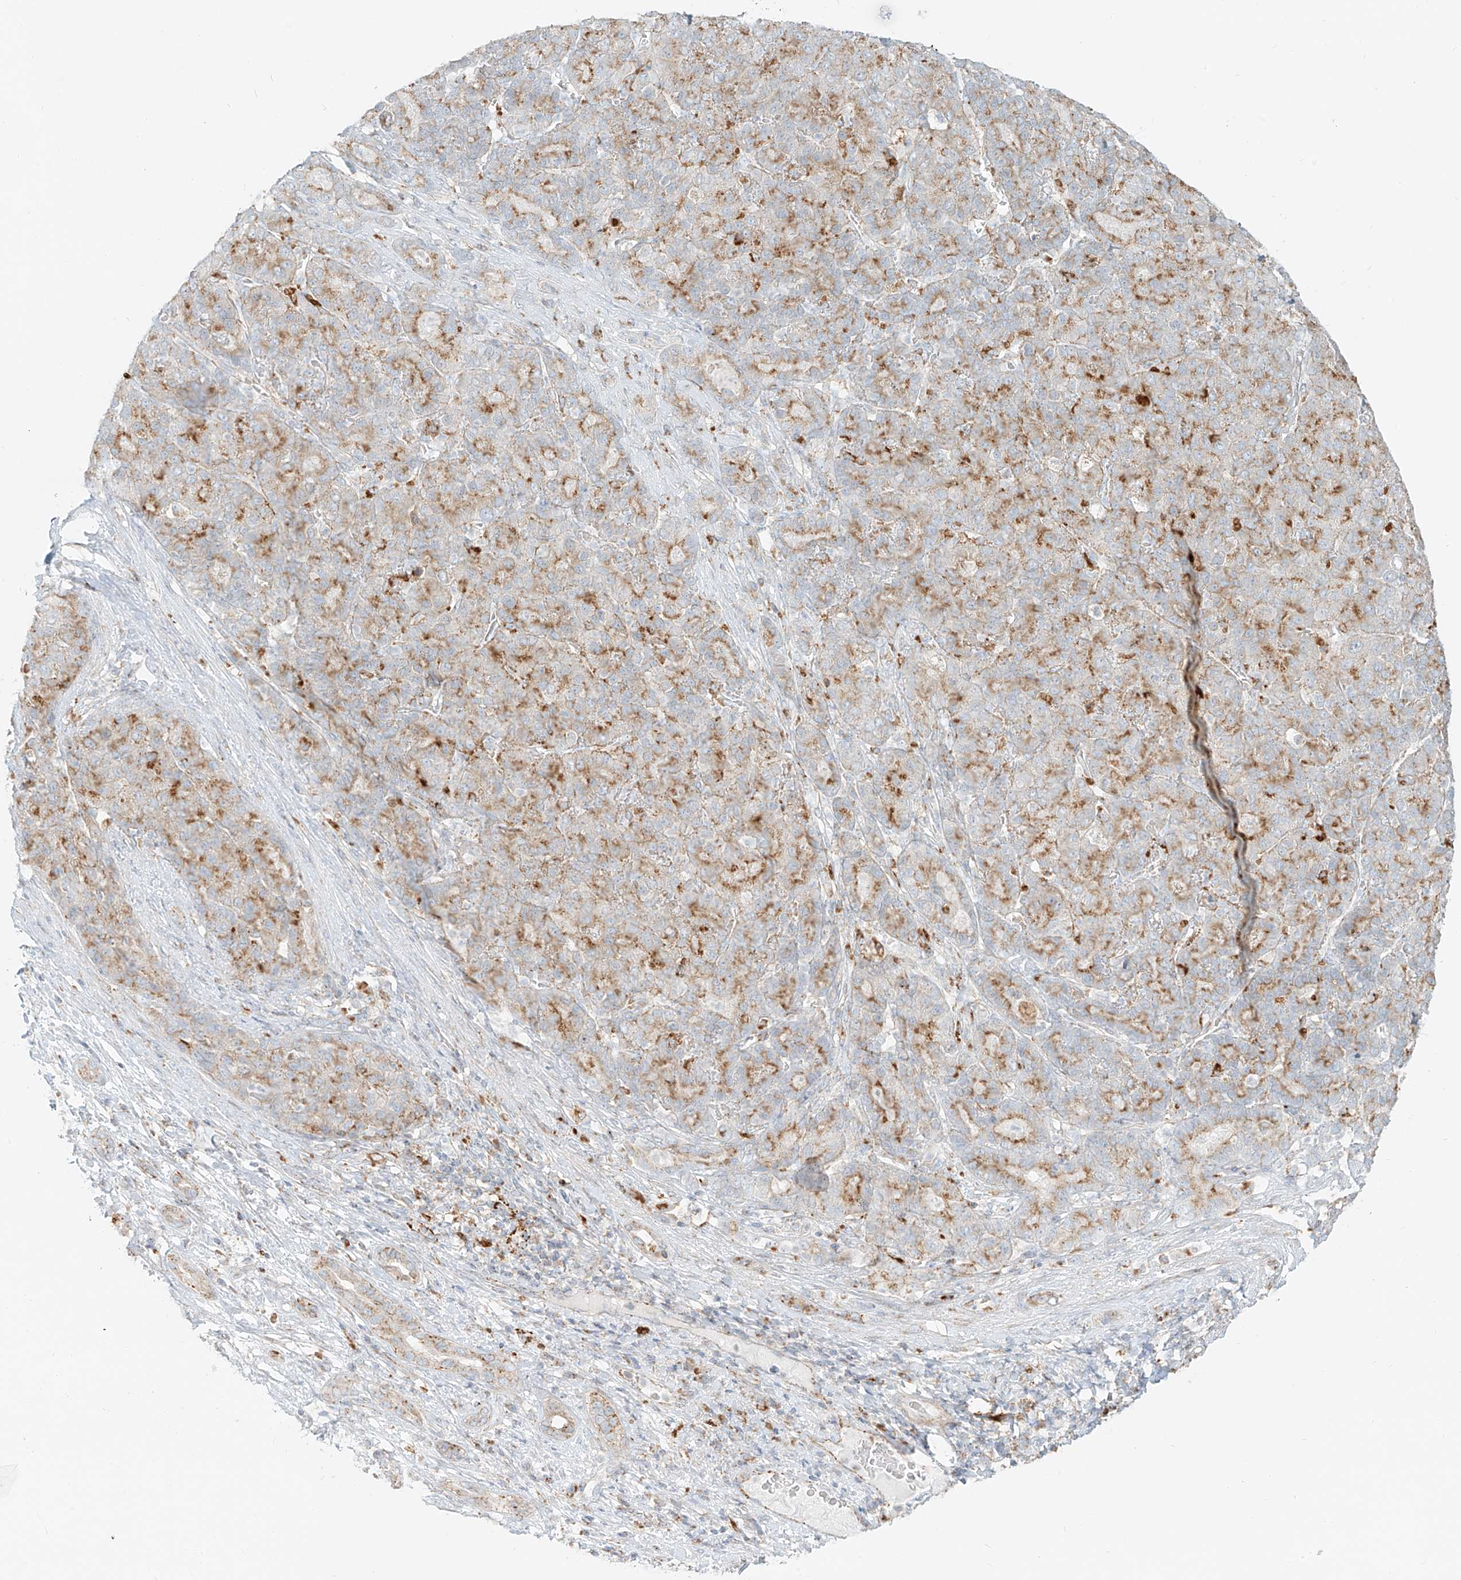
{"staining": {"intensity": "moderate", "quantity": ">75%", "location": "cytoplasmic/membranous"}, "tissue": "liver cancer", "cell_type": "Tumor cells", "image_type": "cancer", "snomed": [{"axis": "morphology", "description": "Carcinoma, Hepatocellular, NOS"}, {"axis": "topography", "description": "Liver"}], "caption": "Immunohistochemical staining of human hepatocellular carcinoma (liver) demonstrates medium levels of moderate cytoplasmic/membranous expression in about >75% of tumor cells.", "gene": "SLC35F6", "patient": {"sex": "male", "age": 65}}